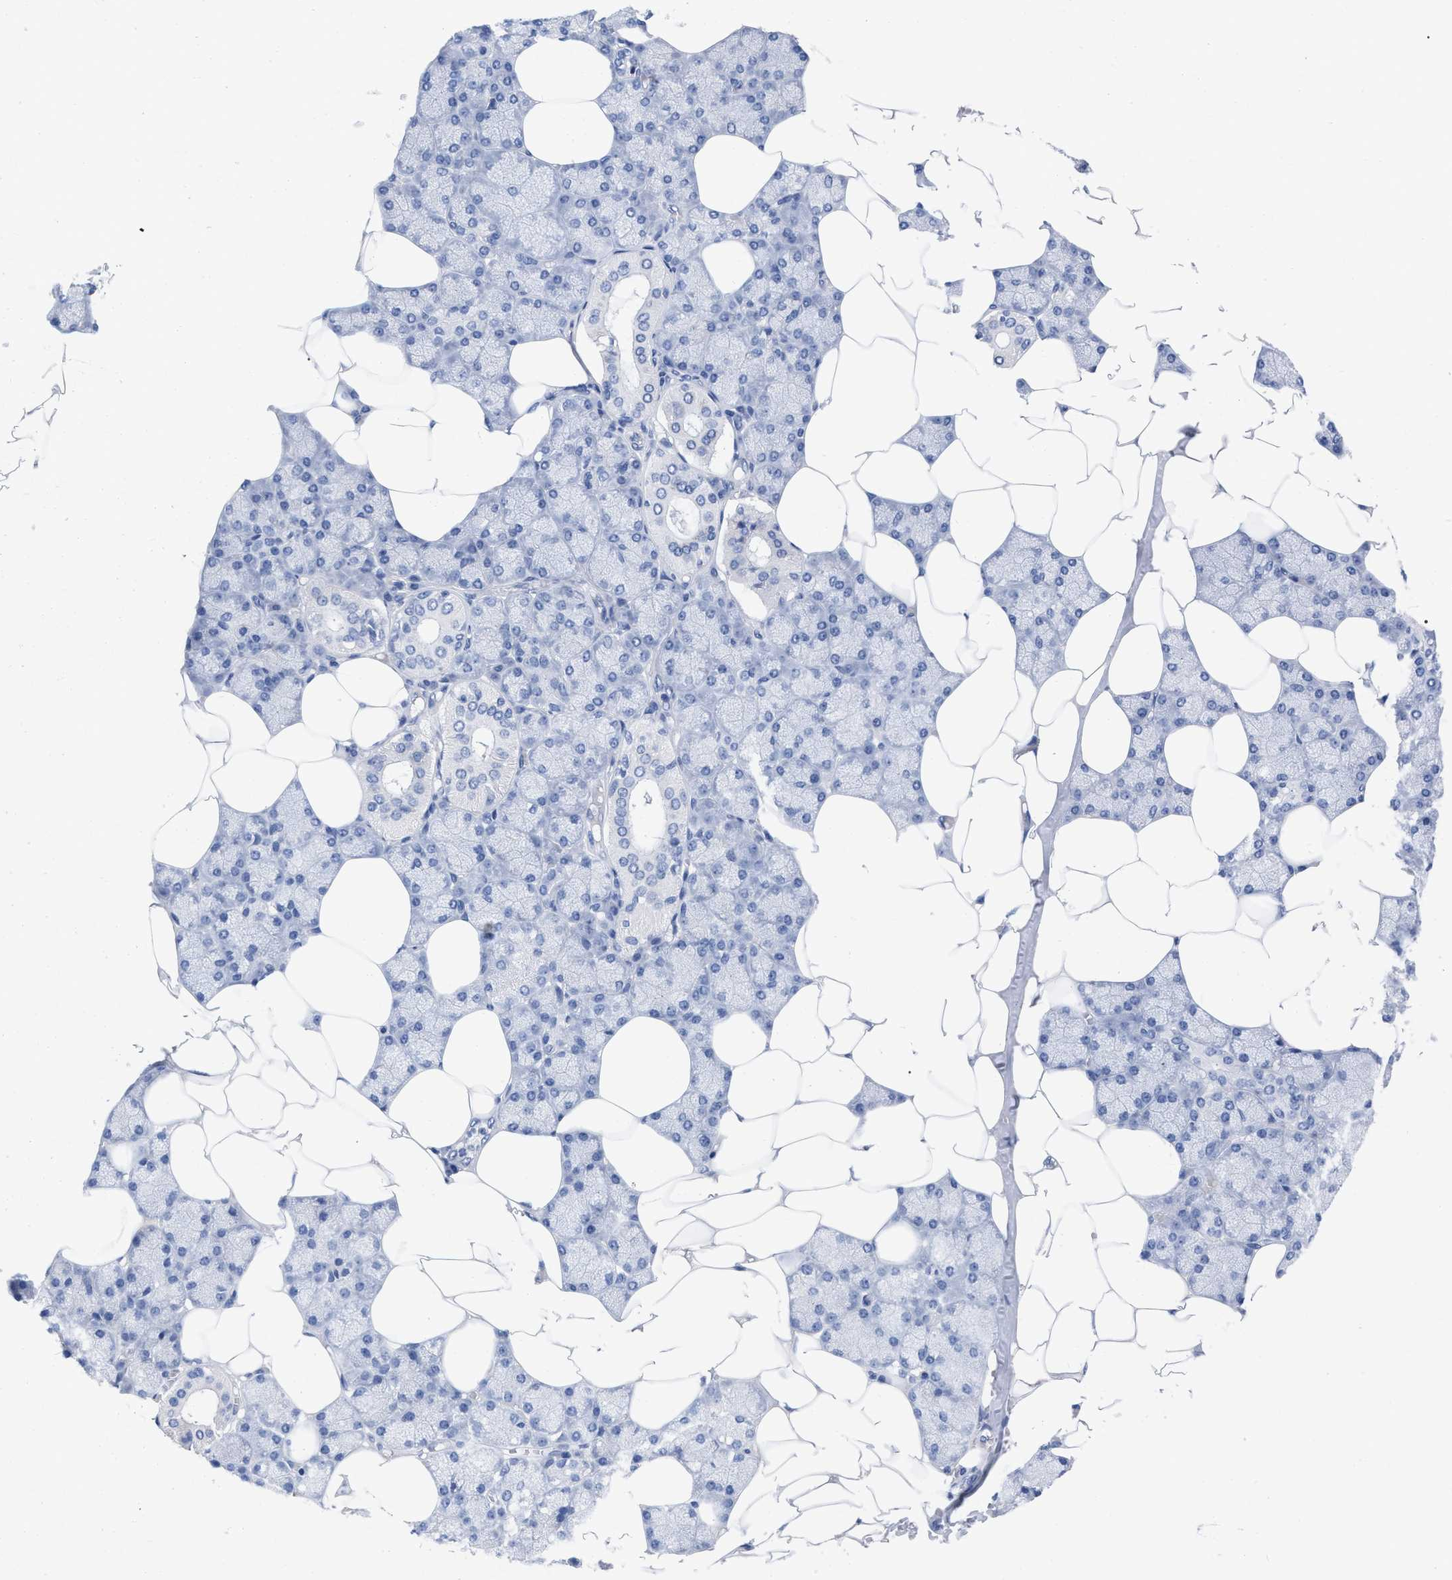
{"staining": {"intensity": "negative", "quantity": "none", "location": "none"}, "tissue": "salivary gland", "cell_type": "Glandular cells", "image_type": "normal", "snomed": [{"axis": "morphology", "description": "Normal tissue, NOS"}, {"axis": "topography", "description": "Salivary gland"}], "caption": "Benign salivary gland was stained to show a protein in brown. There is no significant positivity in glandular cells.", "gene": "HAPLN1", "patient": {"sex": "male", "age": 62}}